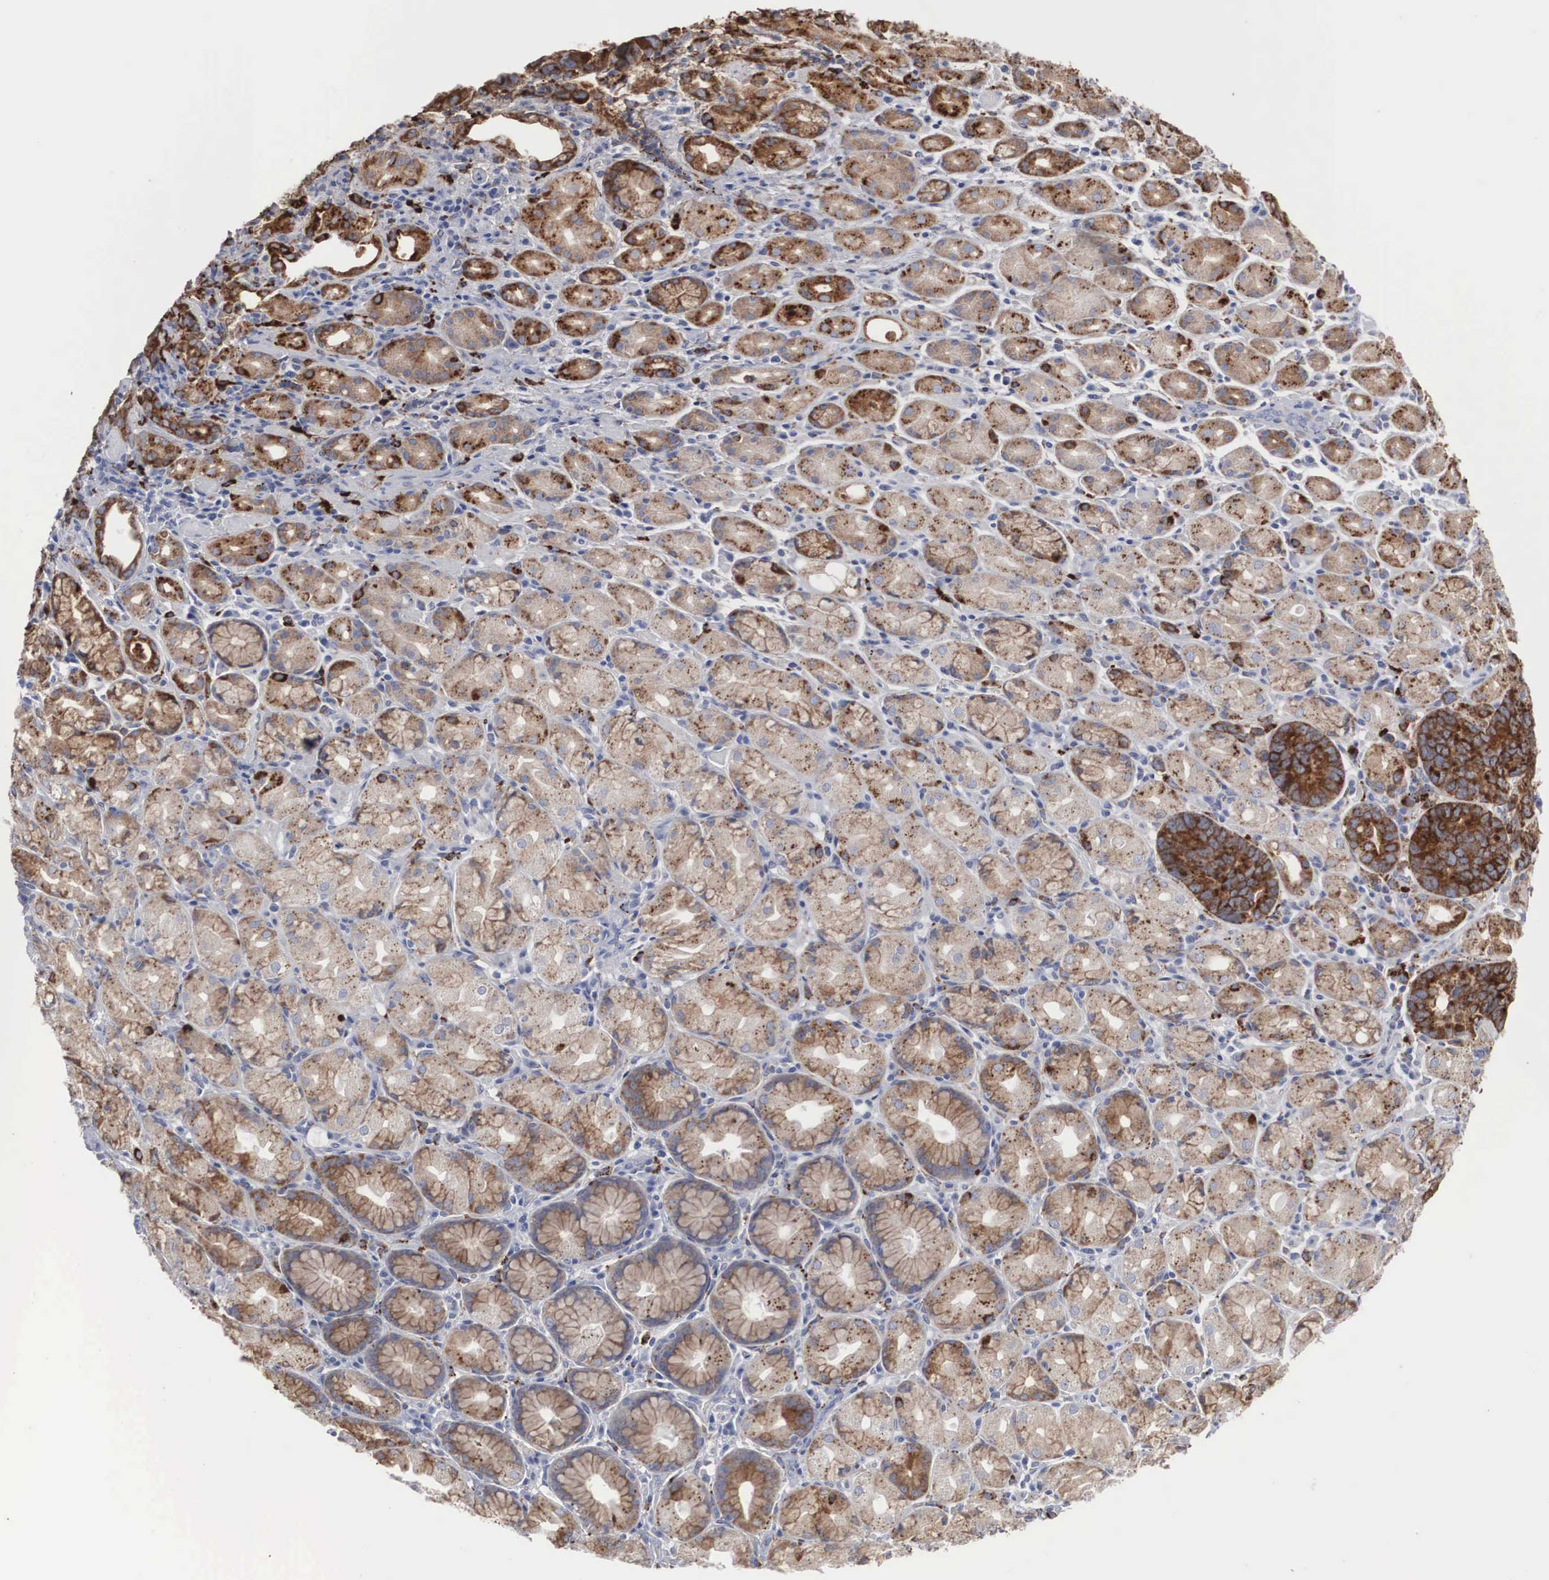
{"staining": {"intensity": "strong", "quantity": ">75%", "location": "cytoplasmic/membranous"}, "tissue": "stomach cancer", "cell_type": "Tumor cells", "image_type": "cancer", "snomed": [{"axis": "morphology", "description": "Adenocarcinoma, NOS"}, {"axis": "topography", "description": "Stomach, upper"}], "caption": "IHC image of neoplastic tissue: stomach adenocarcinoma stained using immunohistochemistry (IHC) shows high levels of strong protein expression localized specifically in the cytoplasmic/membranous of tumor cells, appearing as a cytoplasmic/membranous brown color.", "gene": "LGALS3BP", "patient": {"sex": "male", "age": 71}}